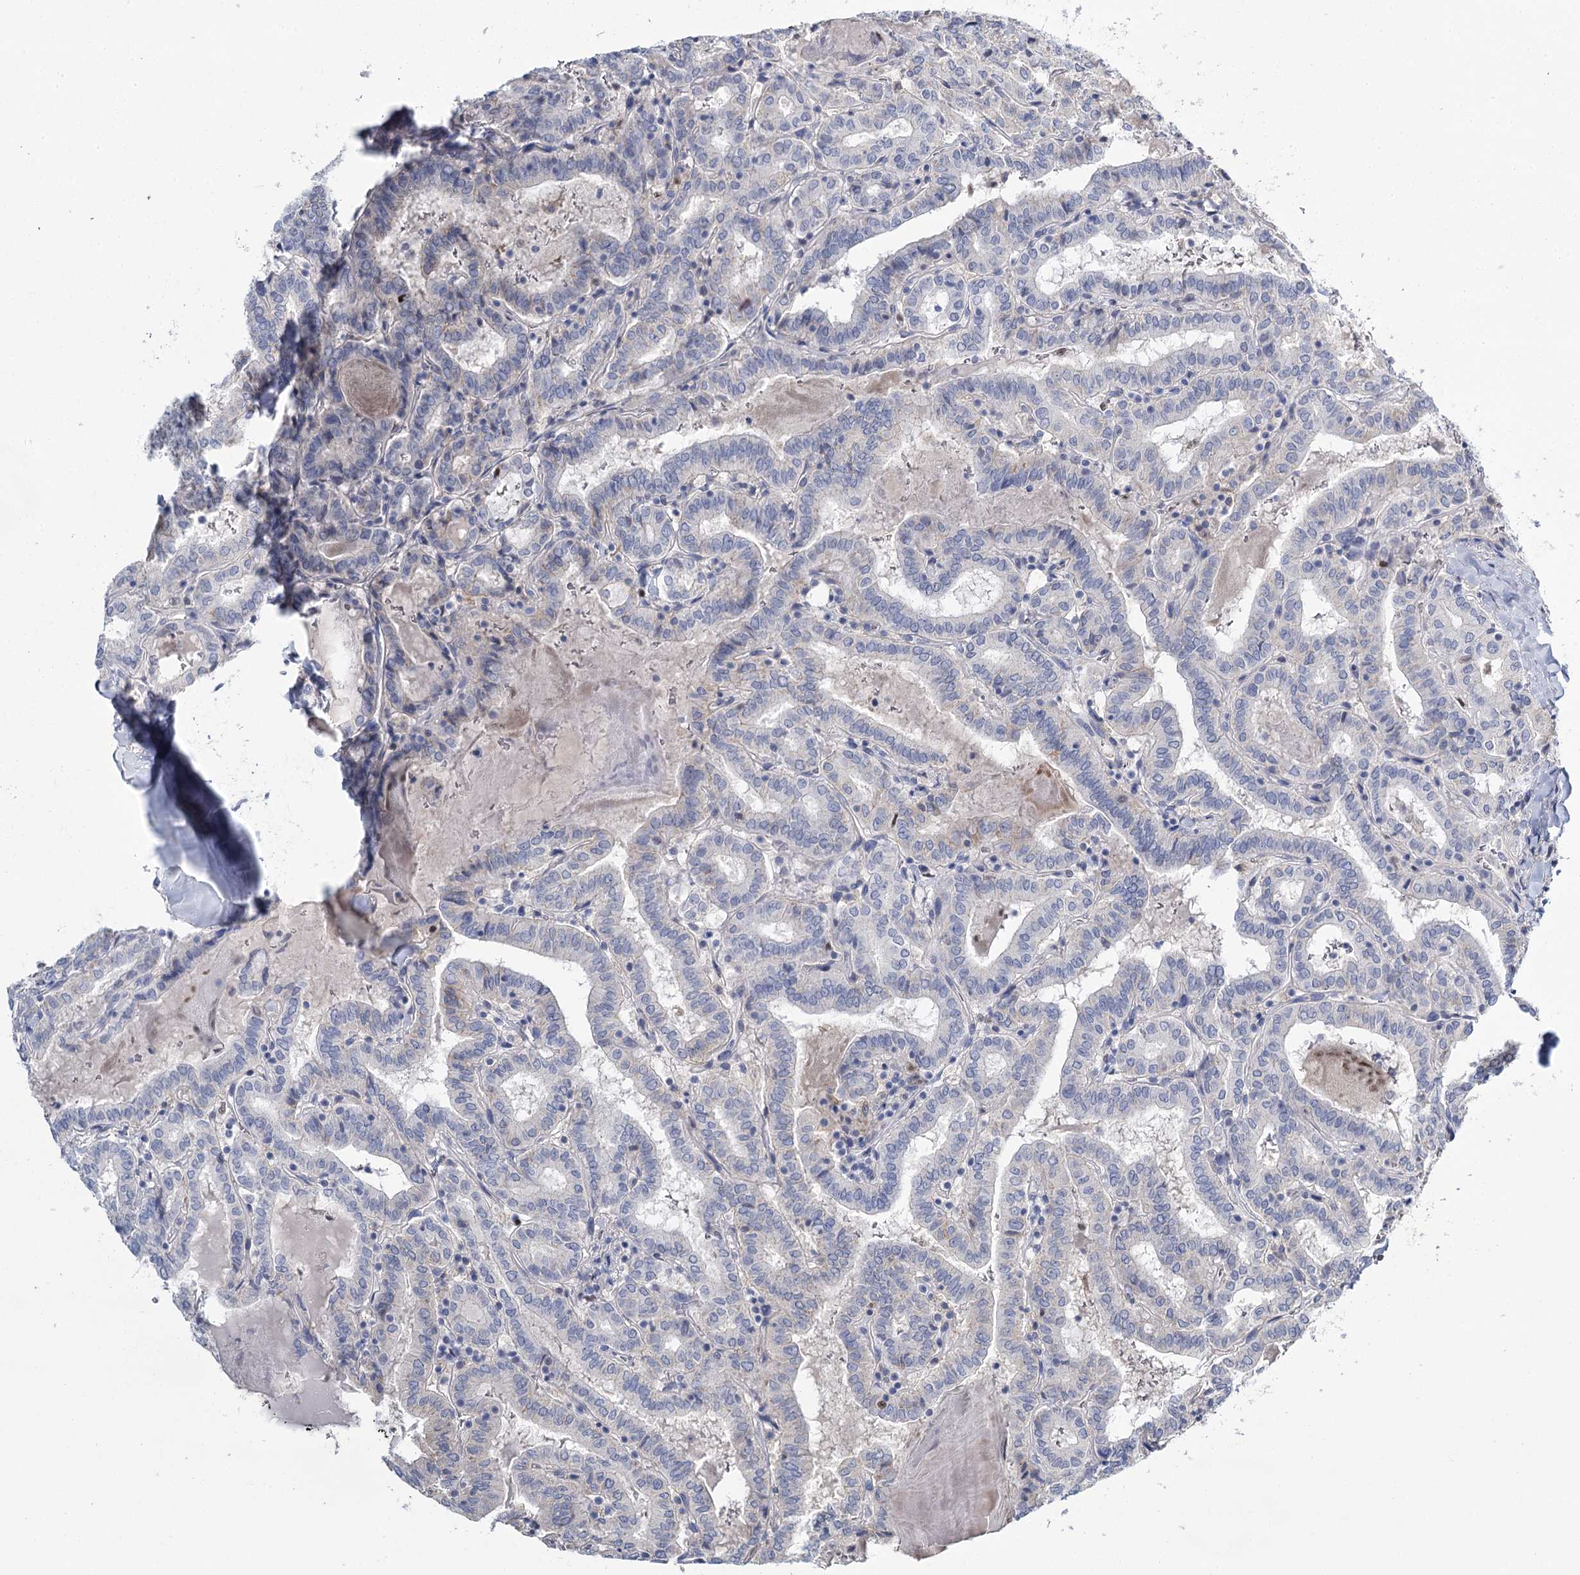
{"staining": {"intensity": "negative", "quantity": "none", "location": "none"}, "tissue": "thyroid cancer", "cell_type": "Tumor cells", "image_type": "cancer", "snomed": [{"axis": "morphology", "description": "Papillary adenocarcinoma, NOS"}, {"axis": "topography", "description": "Thyroid gland"}], "caption": "Thyroid cancer (papillary adenocarcinoma) was stained to show a protein in brown. There is no significant expression in tumor cells.", "gene": "IGSF3", "patient": {"sex": "female", "age": 72}}